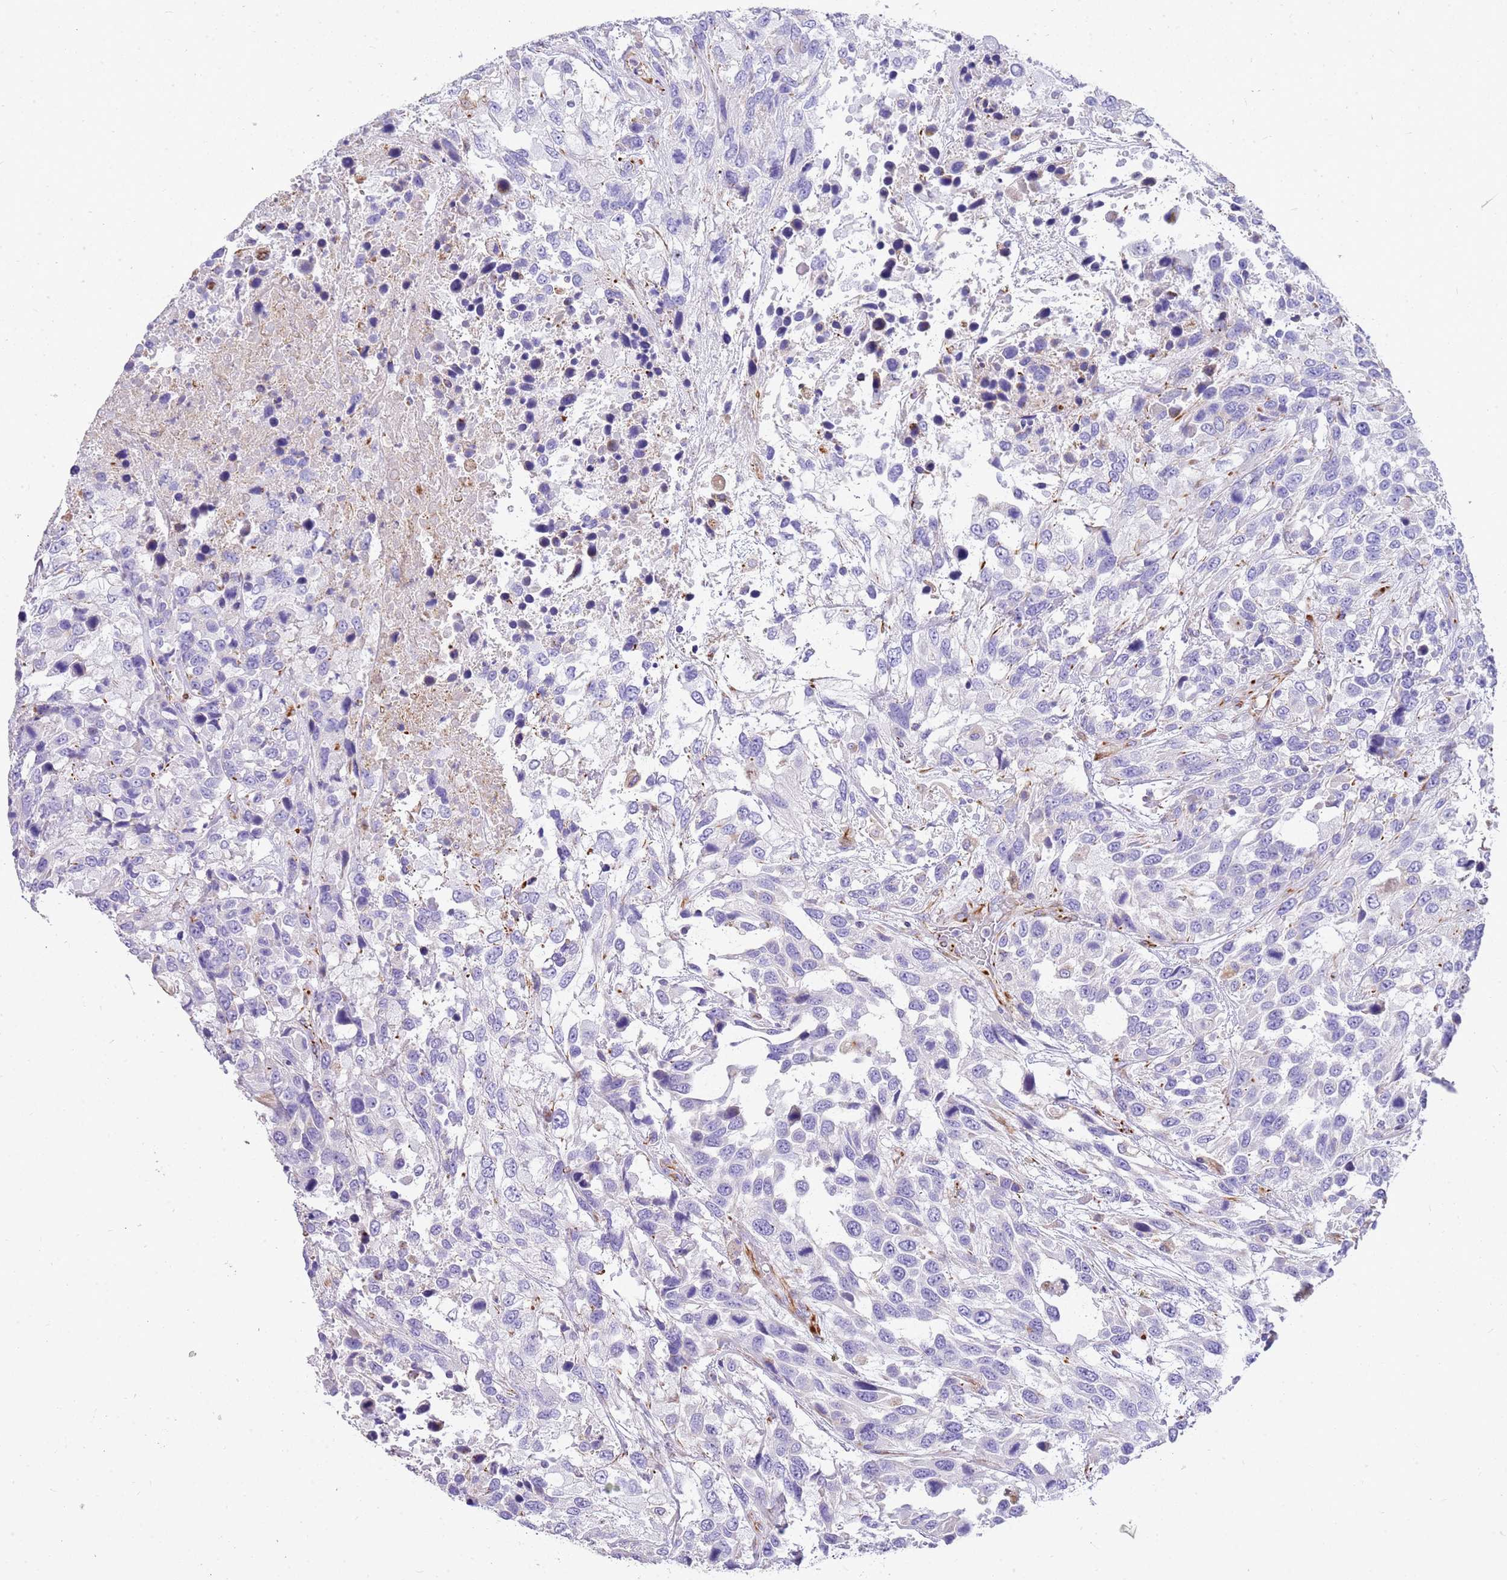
{"staining": {"intensity": "negative", "quantity": "none", "location": "none"}, "tissue": "urothelial cancer", "cell_type": "Tumor cells", "image_type": "cancer", "snomed": [{"axis": "morphology", "description": "Urothelial carcinoma, High grade"}, {"axis": "topography", "description": "Urinary bladder"}], "caption": "The photomicrograph displays no significant expression in tumor cells of urothelial cancer. (DAB (3,3'-diaminobenzidine) immunohistochemistry (IHC) with hematoxylin counter stain).", "gene": "ZDHHC1", "patient": {"sex": "female", "age": 70}}